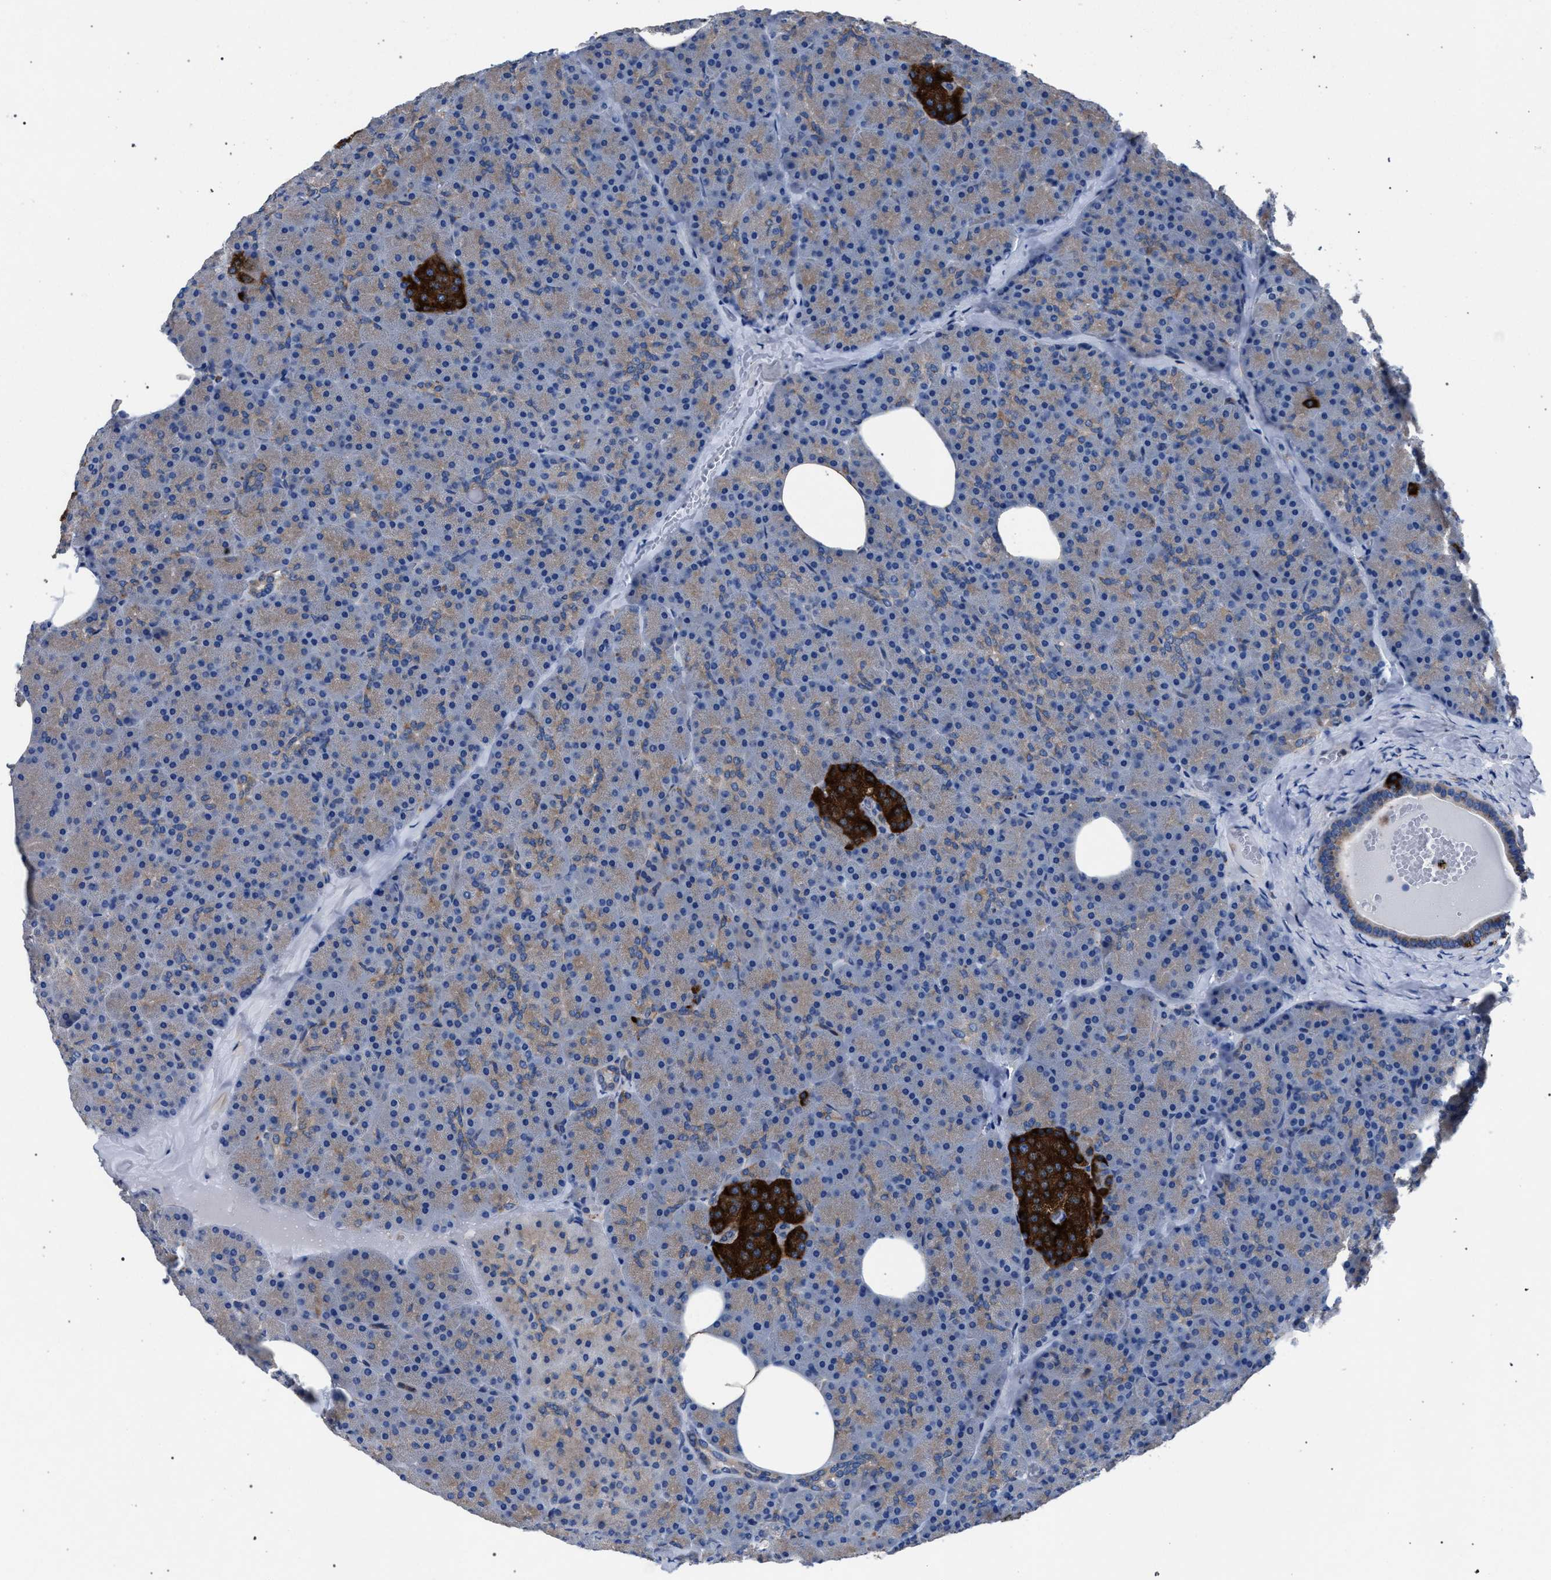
{"staining": {"intensity": "moderate", "quantity": "25%-75%", "location": "cytoplasmic/membranous"}, "tissue": "pancreas", "cell_type": "Exocrine glandular cells", "image_type": "normal", "snomed": [{"axis": "morphology", "description": "Normal tissue, NOS"}, {"axis": "morphology", "description": "Carcinoid, malignant, NOS"}, {"axis": "topography", "description": "Pancreas"}], "caption": "Pancreas stained with DAB immunohistochemistry (IHC) displays medium levels of moderate cytoplasmic/membranous positivity in approximately 25%-75% of exocrine glandular cells. The staining was performed using DAB to visualize the protein expression in brown, while the nuclei were stained in blue with hematoxylin (Magnification: 20x).", "gene": "ATP6V0A1", "patient": {"sex": "female", "age": 35}}